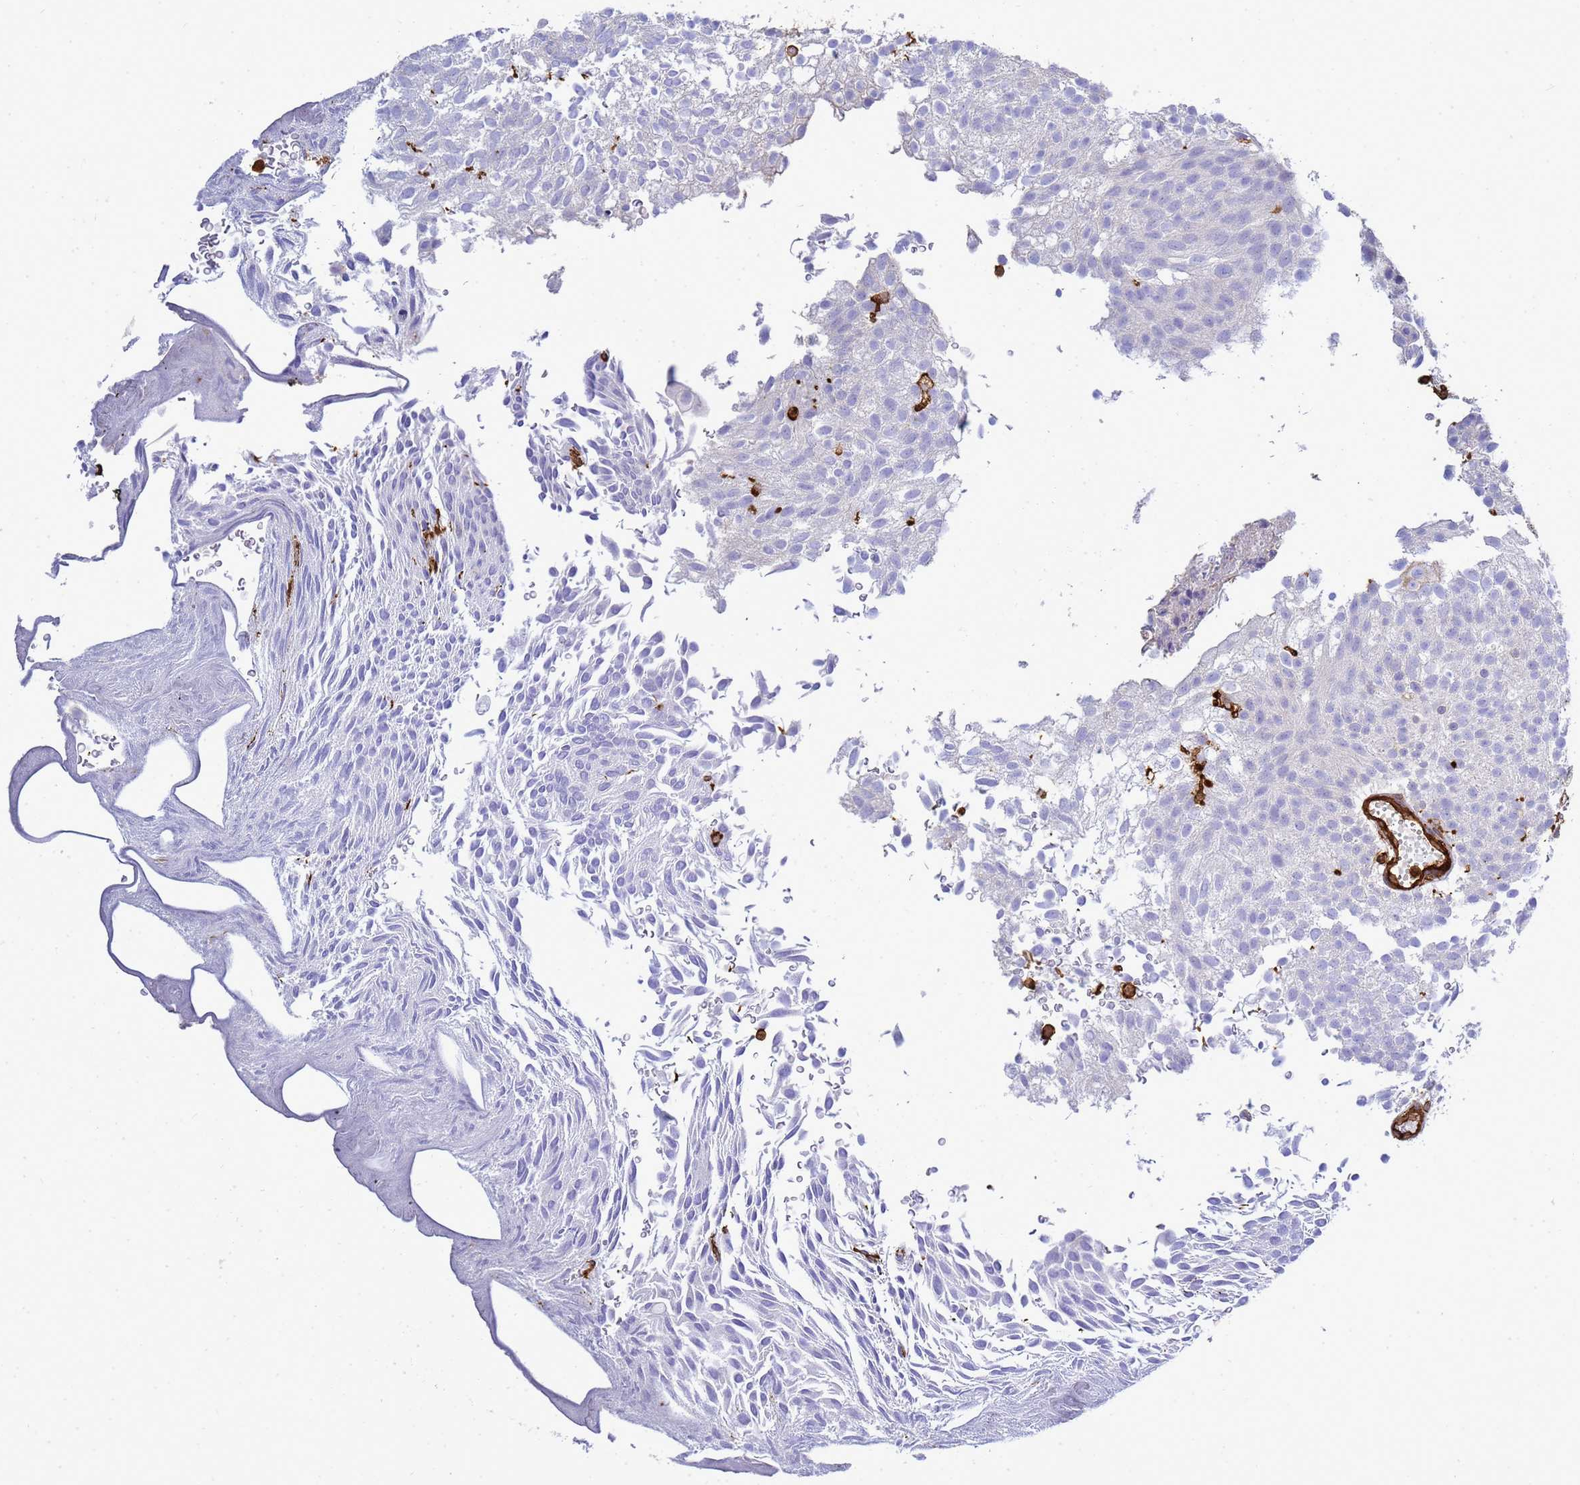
{"staining": {"intensity": "negative", "quantity": "none", "location": "none"}, "tissue": "urothelial cancer", "cell_type": "Tumor cells", "image_type": "cancer", "snomed": [{"axis": "morphology", "description": "Urothelial carcinoma, Low grade"}, {"axis": "topography", "description": "Urinary bladder"}], "caption": "High power microscopy image of an IHC image of urothelial carcinoma (low-grade), revealing no significant staining in tumor cells.", "gene": "ZBTB8OS", "patient": {"sex": "male", "age": 78}}